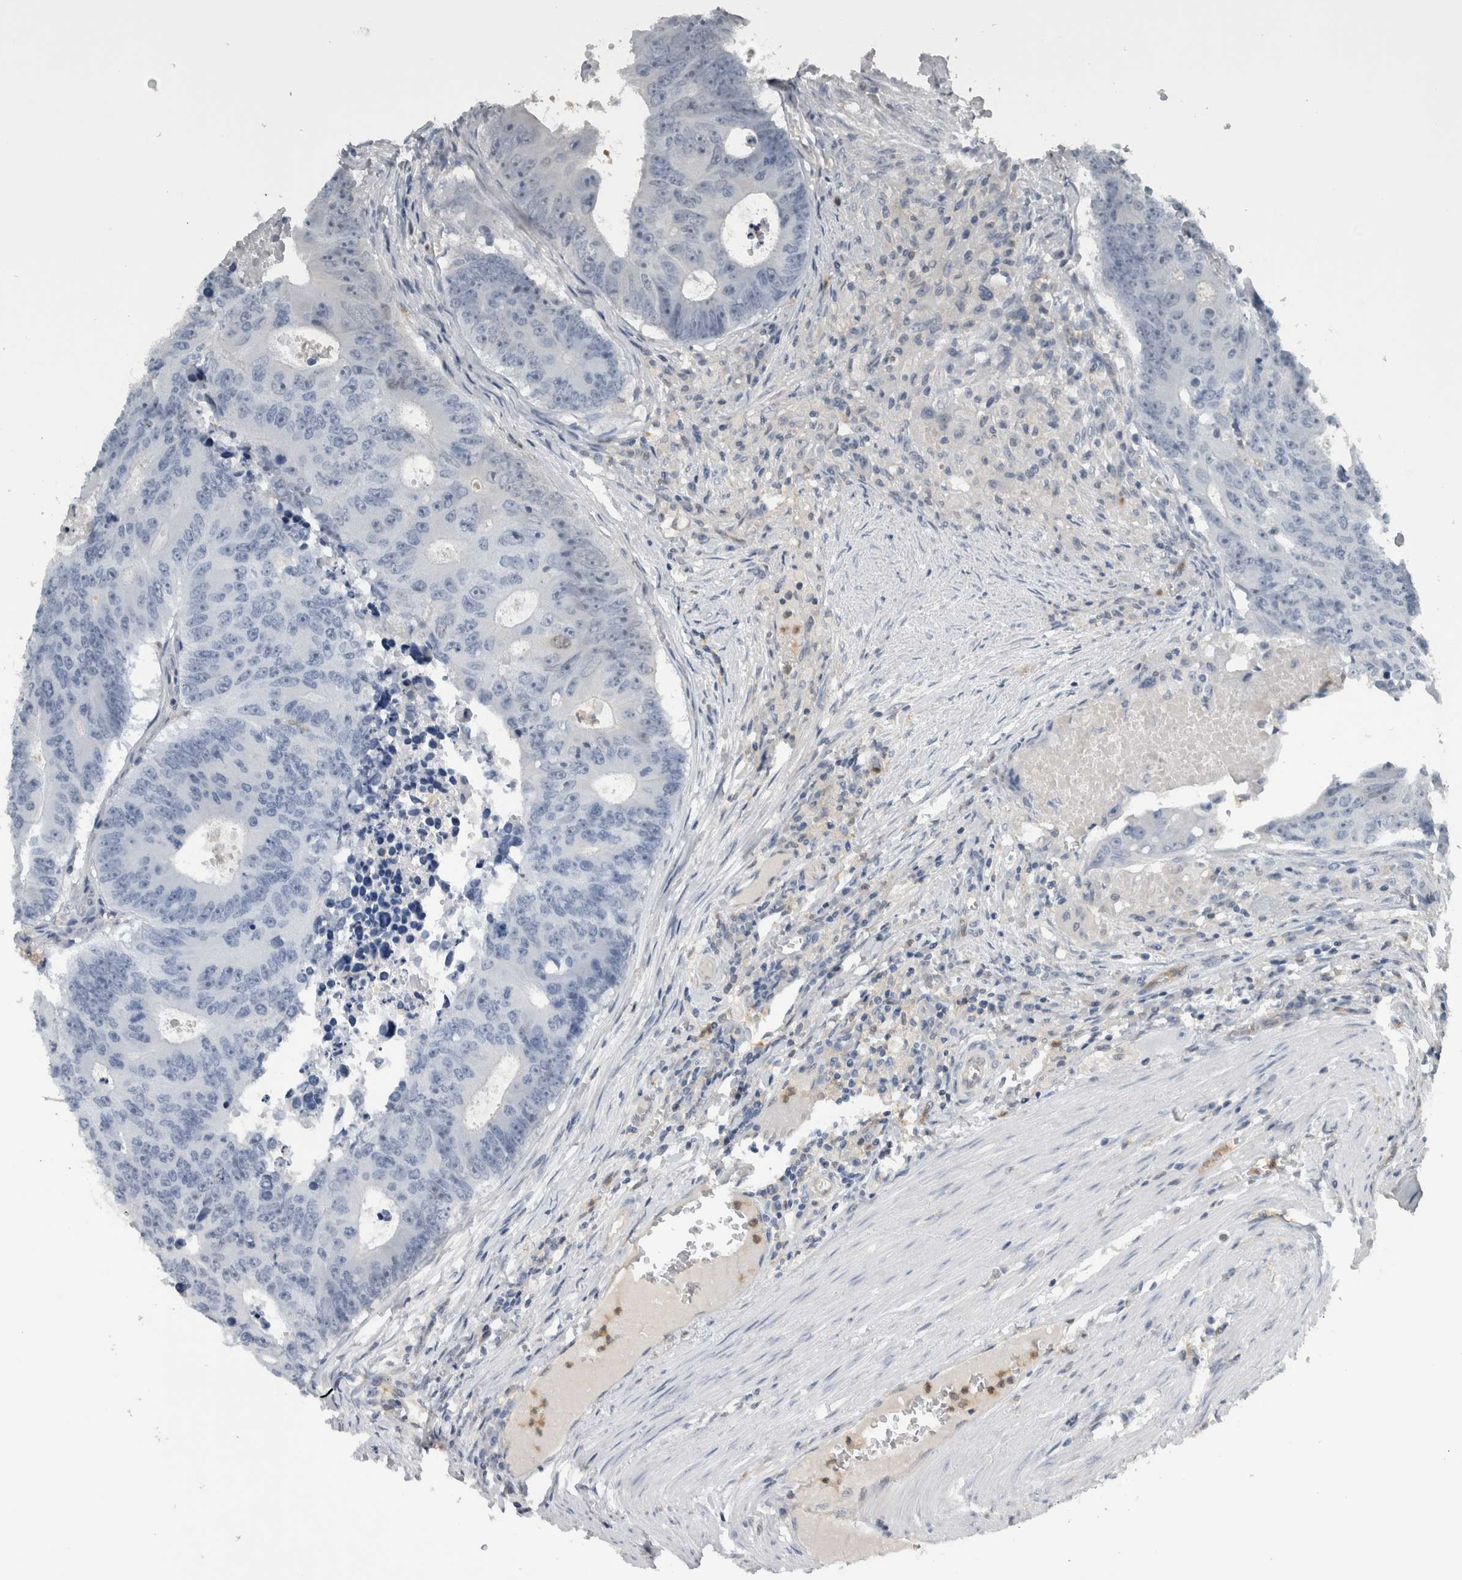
{"staining": {"intensity": "negative", "quantity": "none", "location": "none"}, "tissue": "colorectal cancer", "cell_type": "Tumor cells", "image_type": "cancer", "snomed": [{"axis": "morphology", "description": "Adenocarcinoma, NOS"}, {"axis": "topography", "description": "Colon"}], "caption": "Immunohistochemistry histopathology image of neoplastic tissue: human colorectal cancer (adenocarcinoma) stained with DAB reveals no significant protein positivity in tumor cells.", "gene": "NAPRT", "patient": {"sex": "male", "age": 87}}